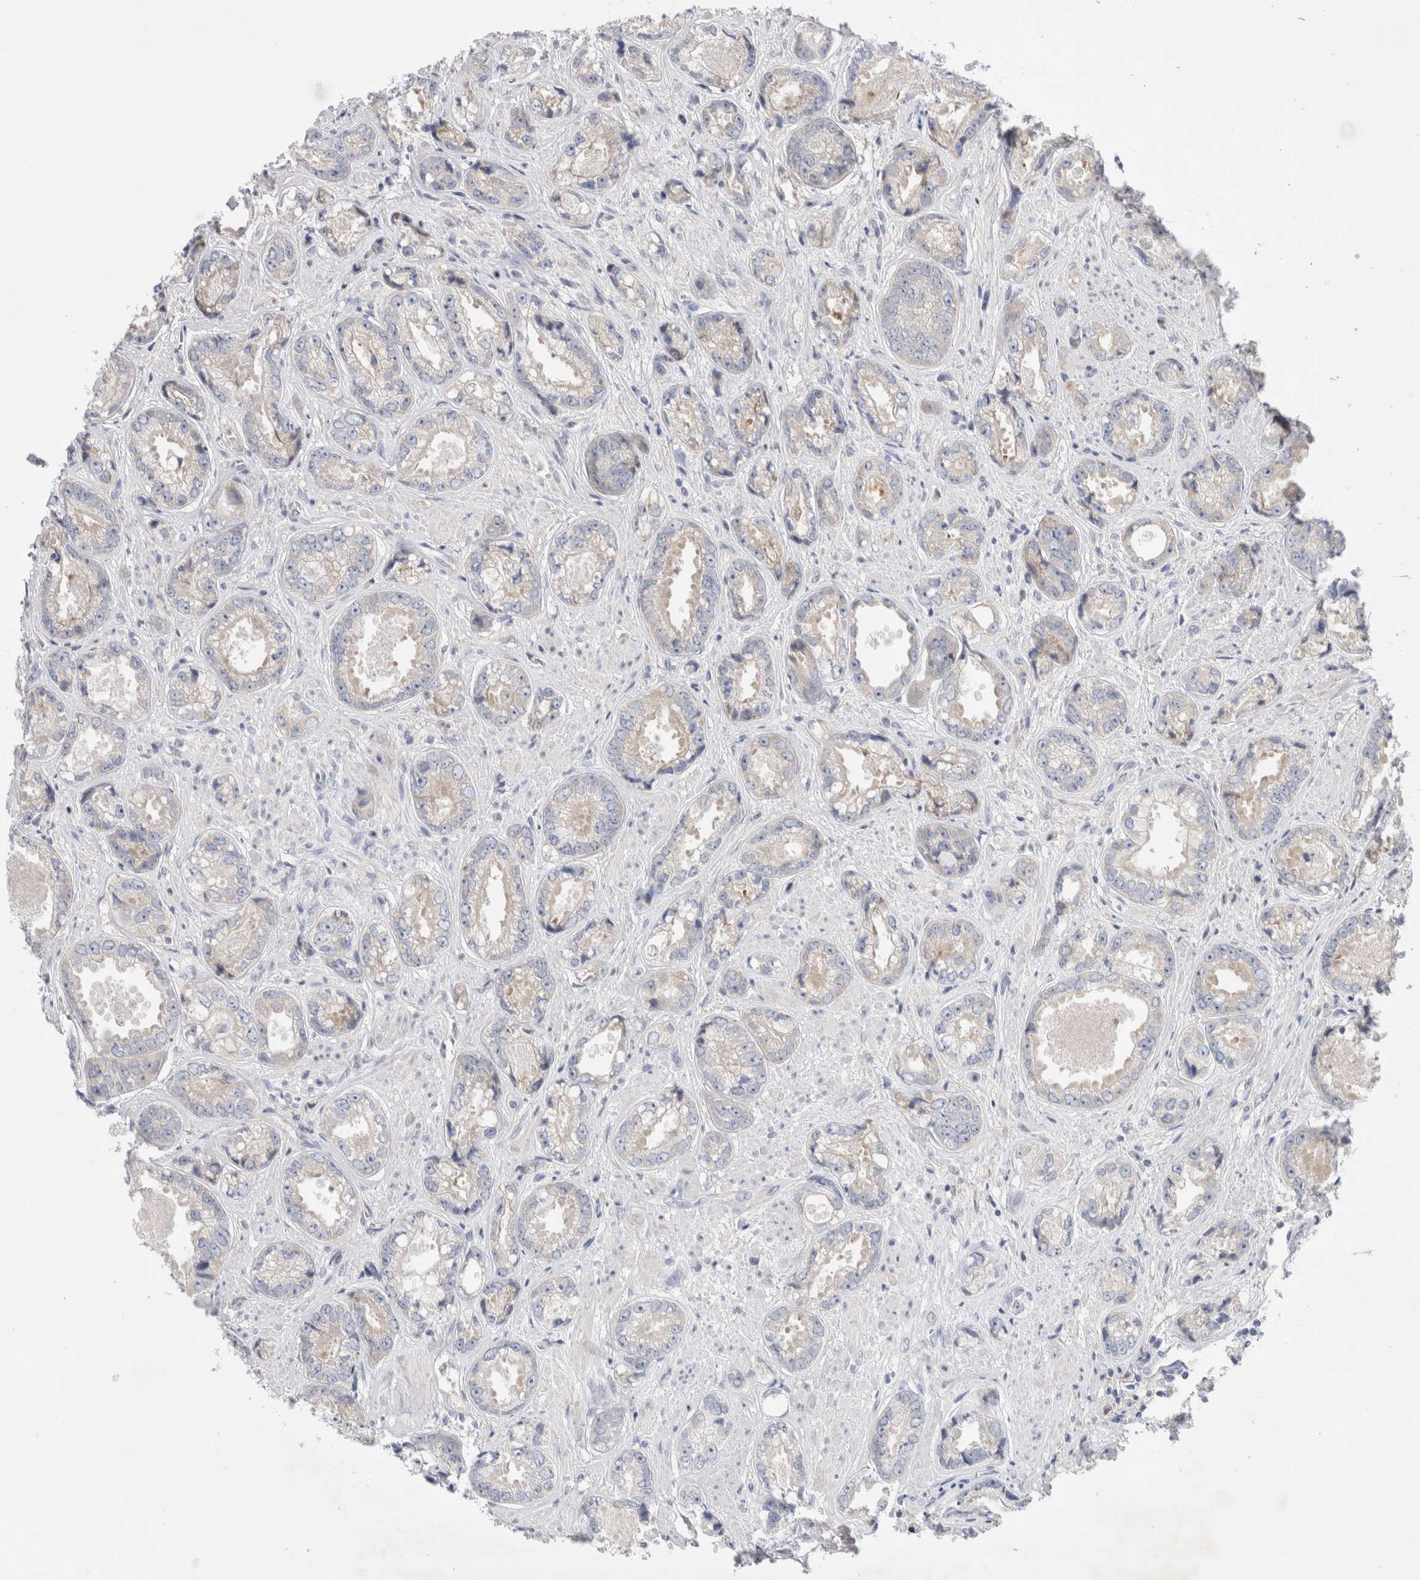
{"staining": {"intensity": "weak", "quantity": "<25%", "location": "cytoplasmic/membranous"}, "tissue": "prostate cancer", "cell_type": "Tumor cells", "image_type": "cancer", "snomed": [{"axis": "morphology", "description": "Adenocarcinoma, High grade"}, {"axis": "topography", "description": "Prostate"}], "caption": "Adenocarcinoma (high-grade) (prostate) was stained to show a protein in brown. There is no significant expression in tumor cells.", "gene": "RBM12B", "patient": {"sex": "male", "age": 61}}